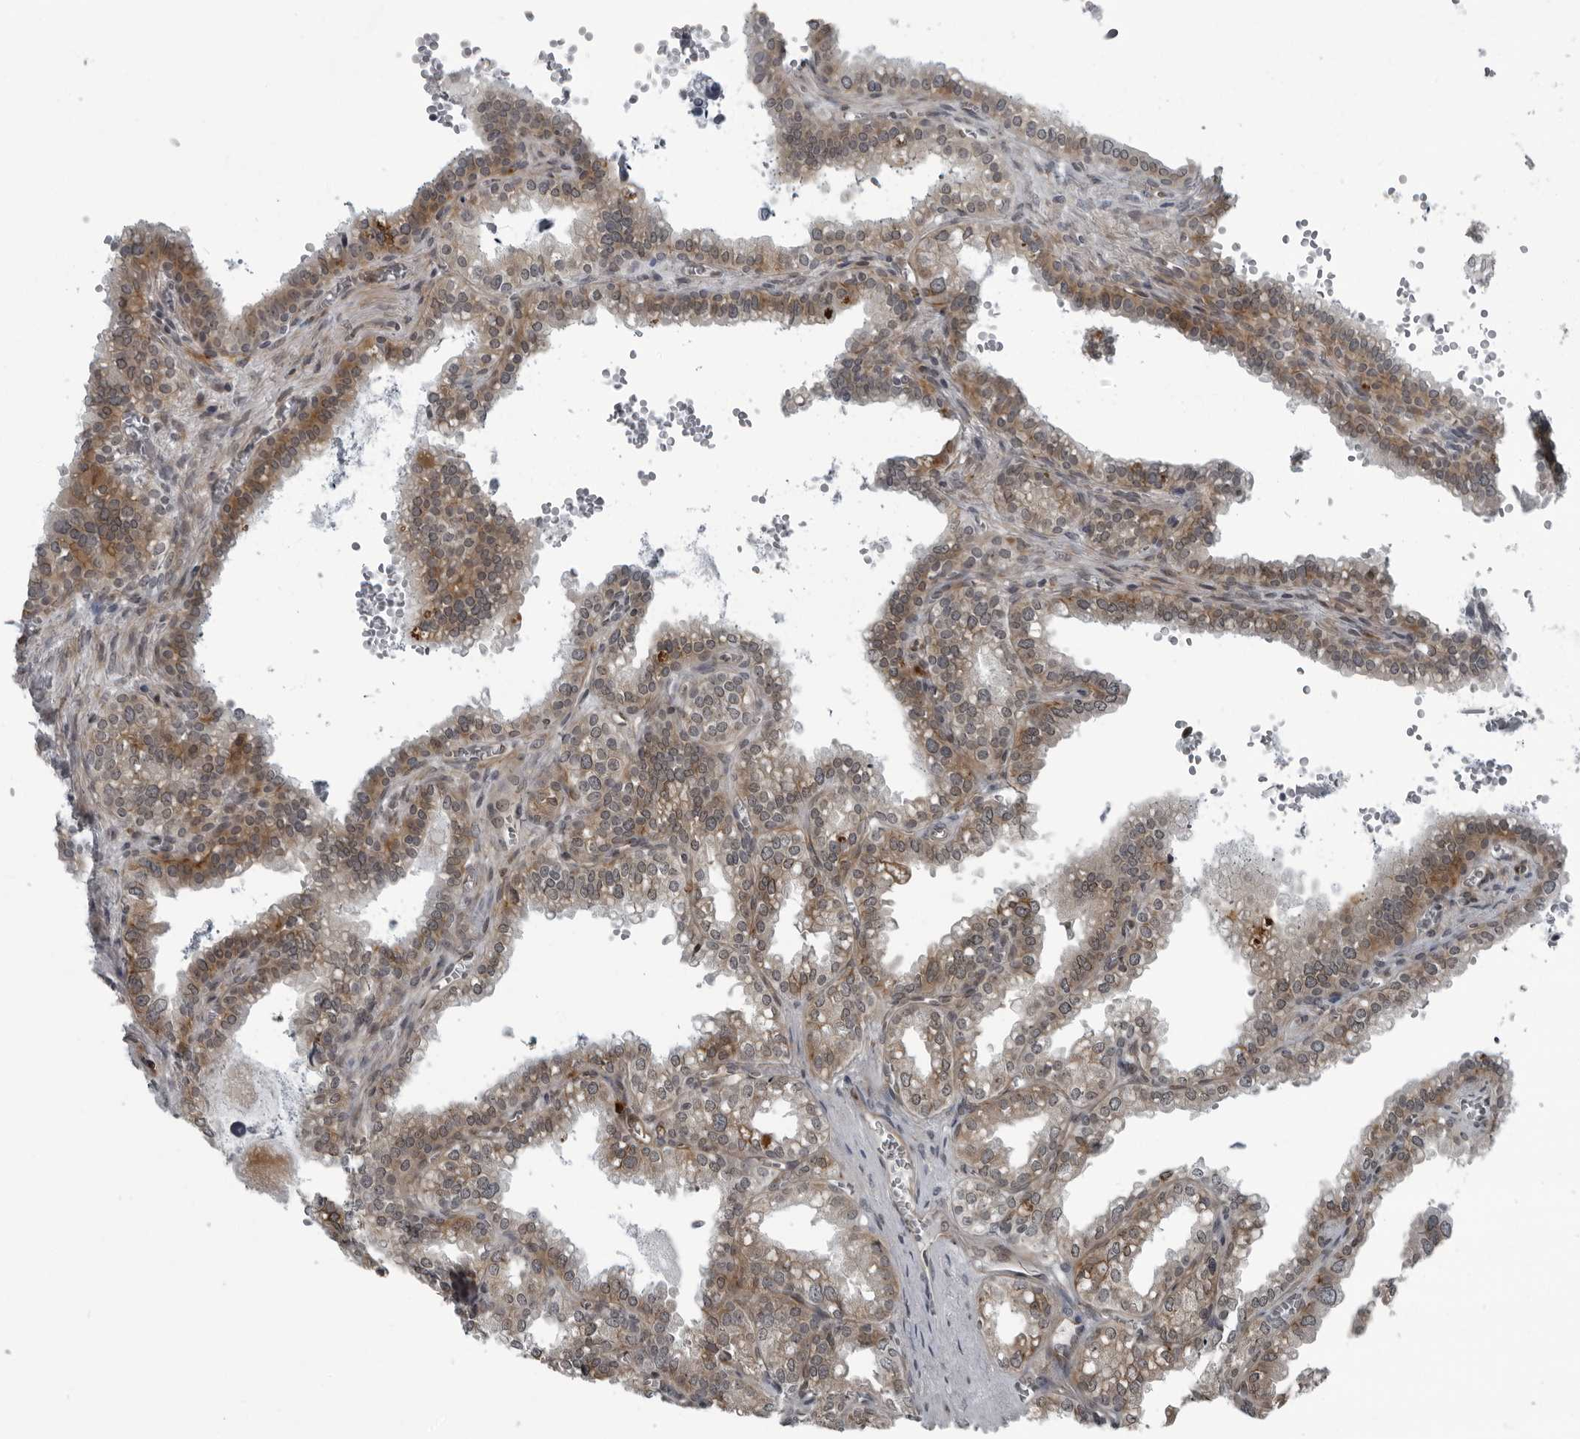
{"staining": {"intensity": "weak", "quantity": "25%-75%", "location": "cytoplasmic/membranous"}, "tissue": "seminal vesicle", "cell_type": "Glandular cells", "image_type": "normal", "snomed": [{"axis": "morphology", "description": "Normal tissue, NOS"}, {"axis": "topography", "description": "Prostate"}, {"axis": "topography", "description": "Seminal veicle"}], "caption": "Immunohistochemistry (DAB (3,3'-diaminobenzidine)) staining of normal human seminal vesicle reveals weak cytoplasmic/membranous protein staining in approximately 25%-75% of glandular cells. (DAB = brown stain, brightfield microscopy at high magnification).", "gene": "FAM102B", "patient": {"sex": "male", "age": 51}}